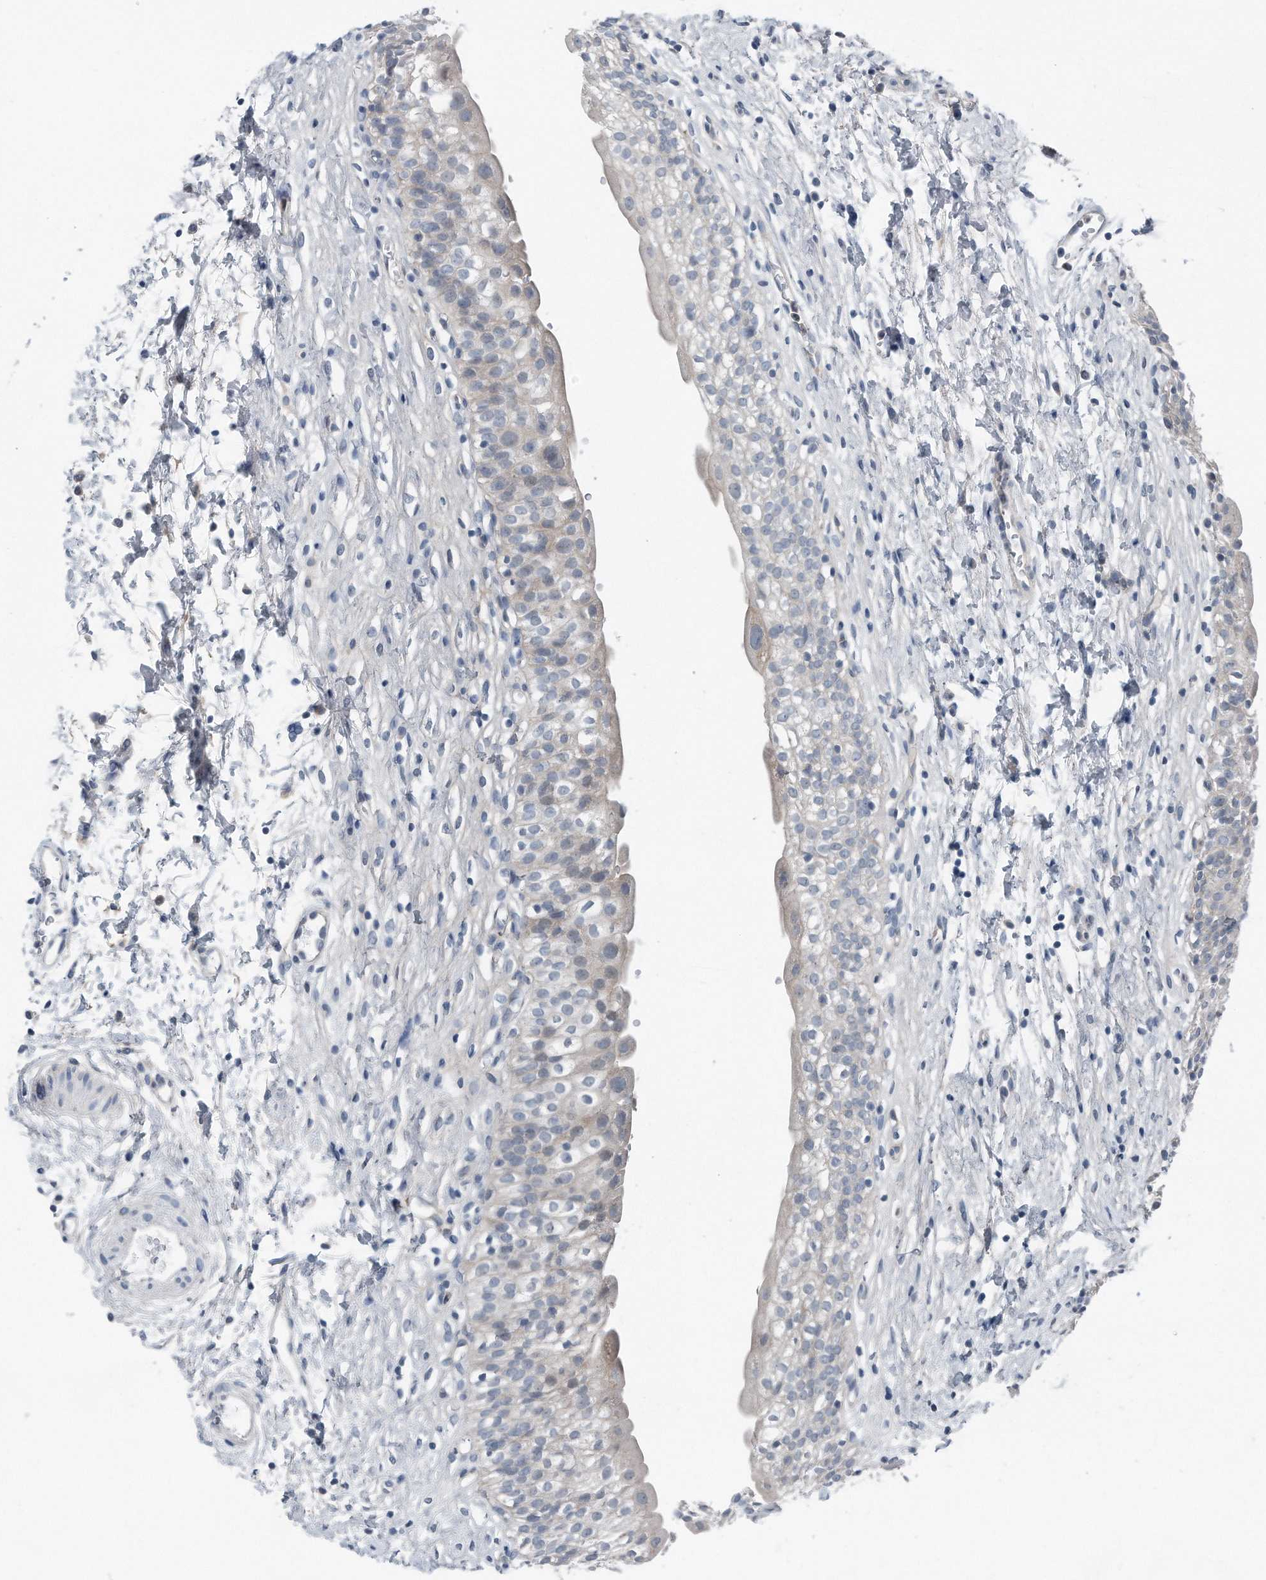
{"staining": {"intensity": "negative", "quantity": "none", "location": "none"}, "tissue": "urinary bladder", "cell_type": "Urothelial cells", "image_type": "normal", "snomed": [{"axis": "morphology", "description": "Normal tissue, NOS"}, {"axis": "topography", "description": "Urinary bladder"}], "caption": "The IHC histopathology image has no significant positivity in urothelial cells of urinary bladder.", "gene": "YRDC", "patient": {"sex": "male", "age": 51}}